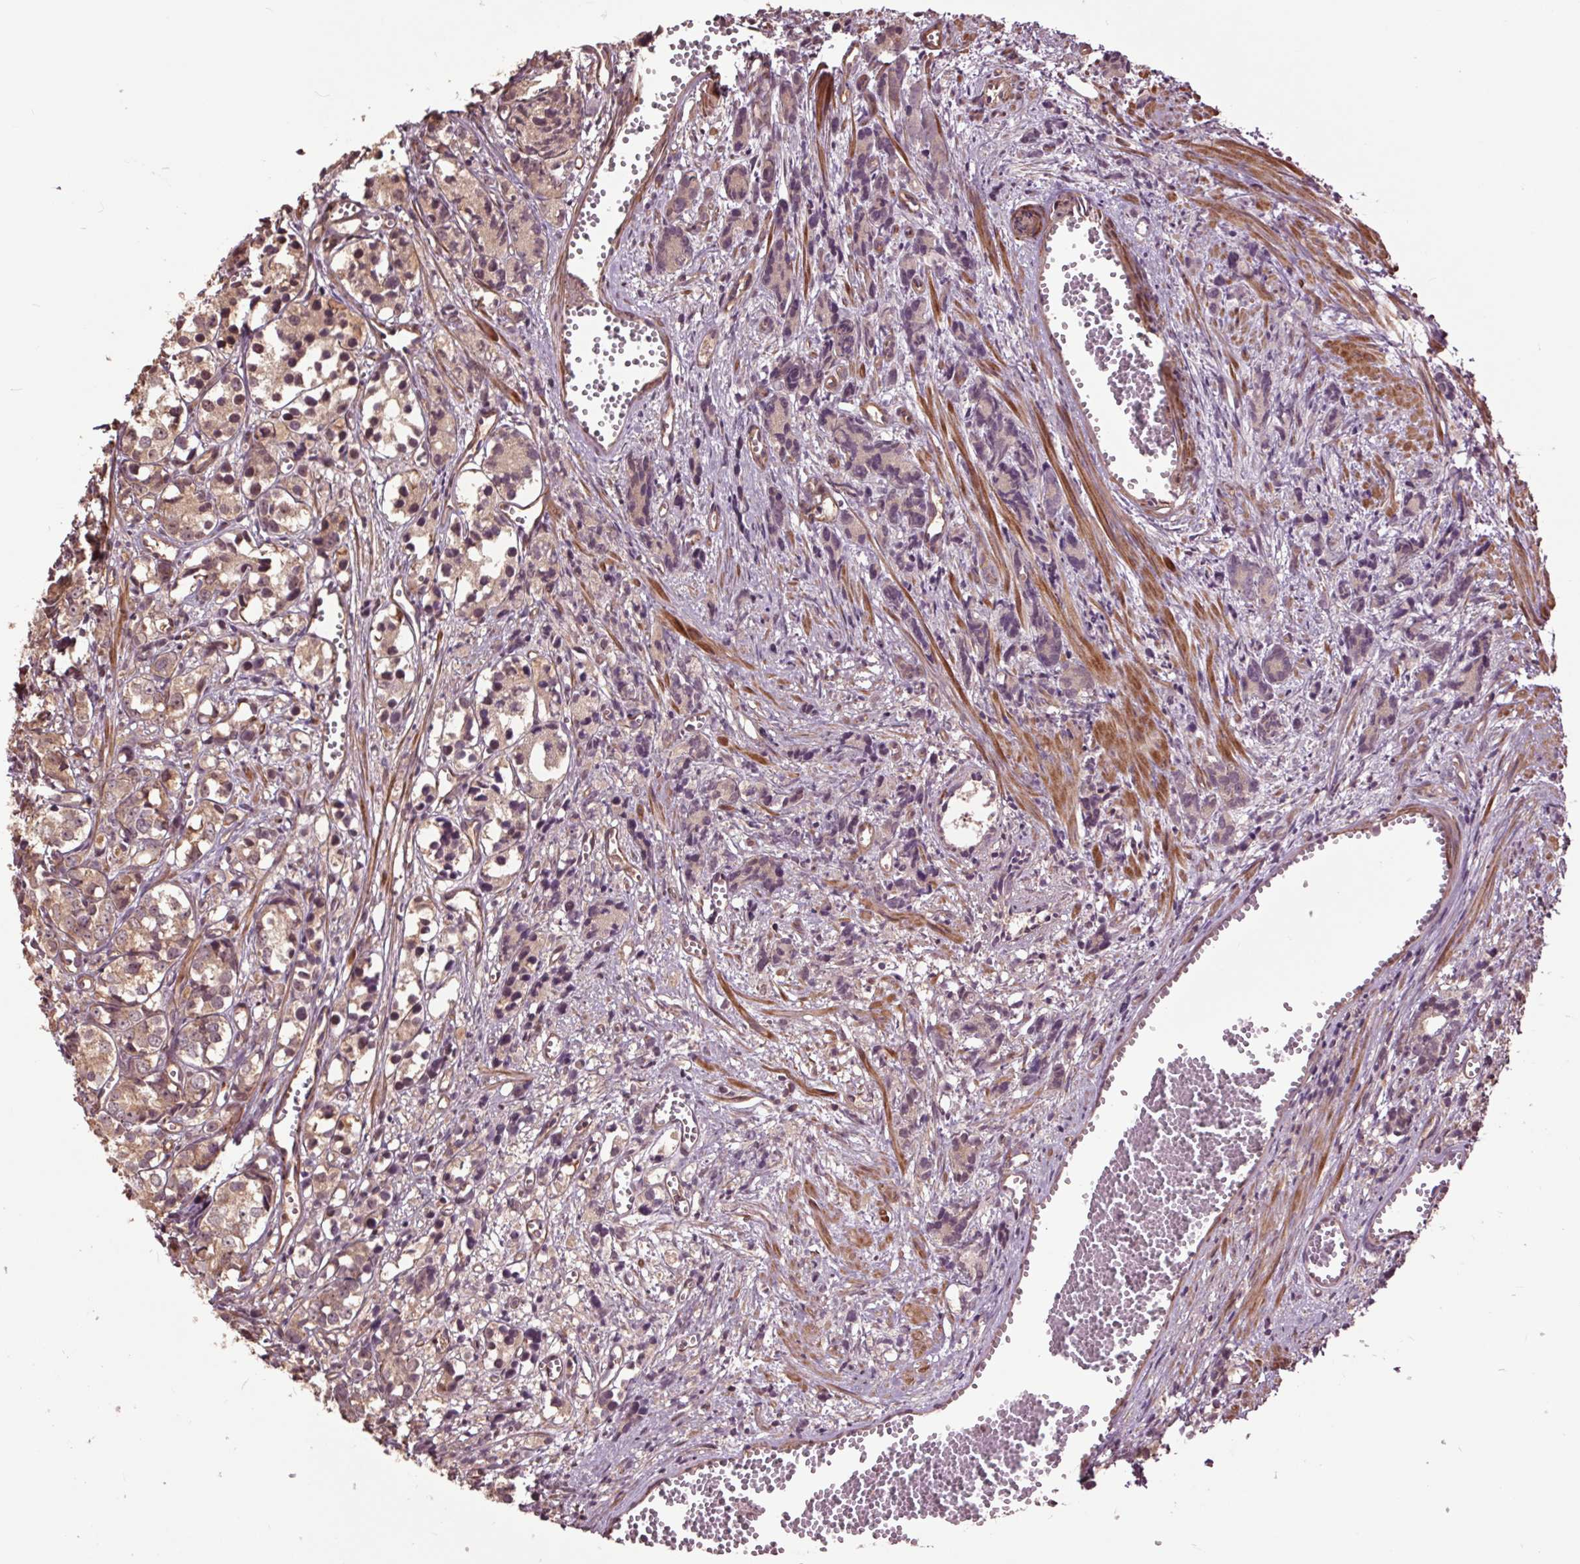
{"staining": {"intensity": "weak", "quantity": ">75%", "location": "cytoplasmic/membranous,nuclear"}, "tissue": "prostate cancer", "cell_type": "Tumor cells", "image_type": "cancer", "snomed": [{"axis": "morphology", "description": "Adenocarcinoma, High grade"}, {"axis": "topography", "description": "Prostate"}], "caption": "Immunohistochemistry (IHC) image of neoplastic tissue: prostate cancer (adenocarcinoma (high-grade)) stained using IHC shows low levels of weak protein expression localized specifically in the cytoplasmic/membranous and nuclear of tumor cells, appearing as a cytoplasmic/membranous and nuclear brown color.", "gene": "CEP95", "patient": {"sex": "male", "age": 77}}